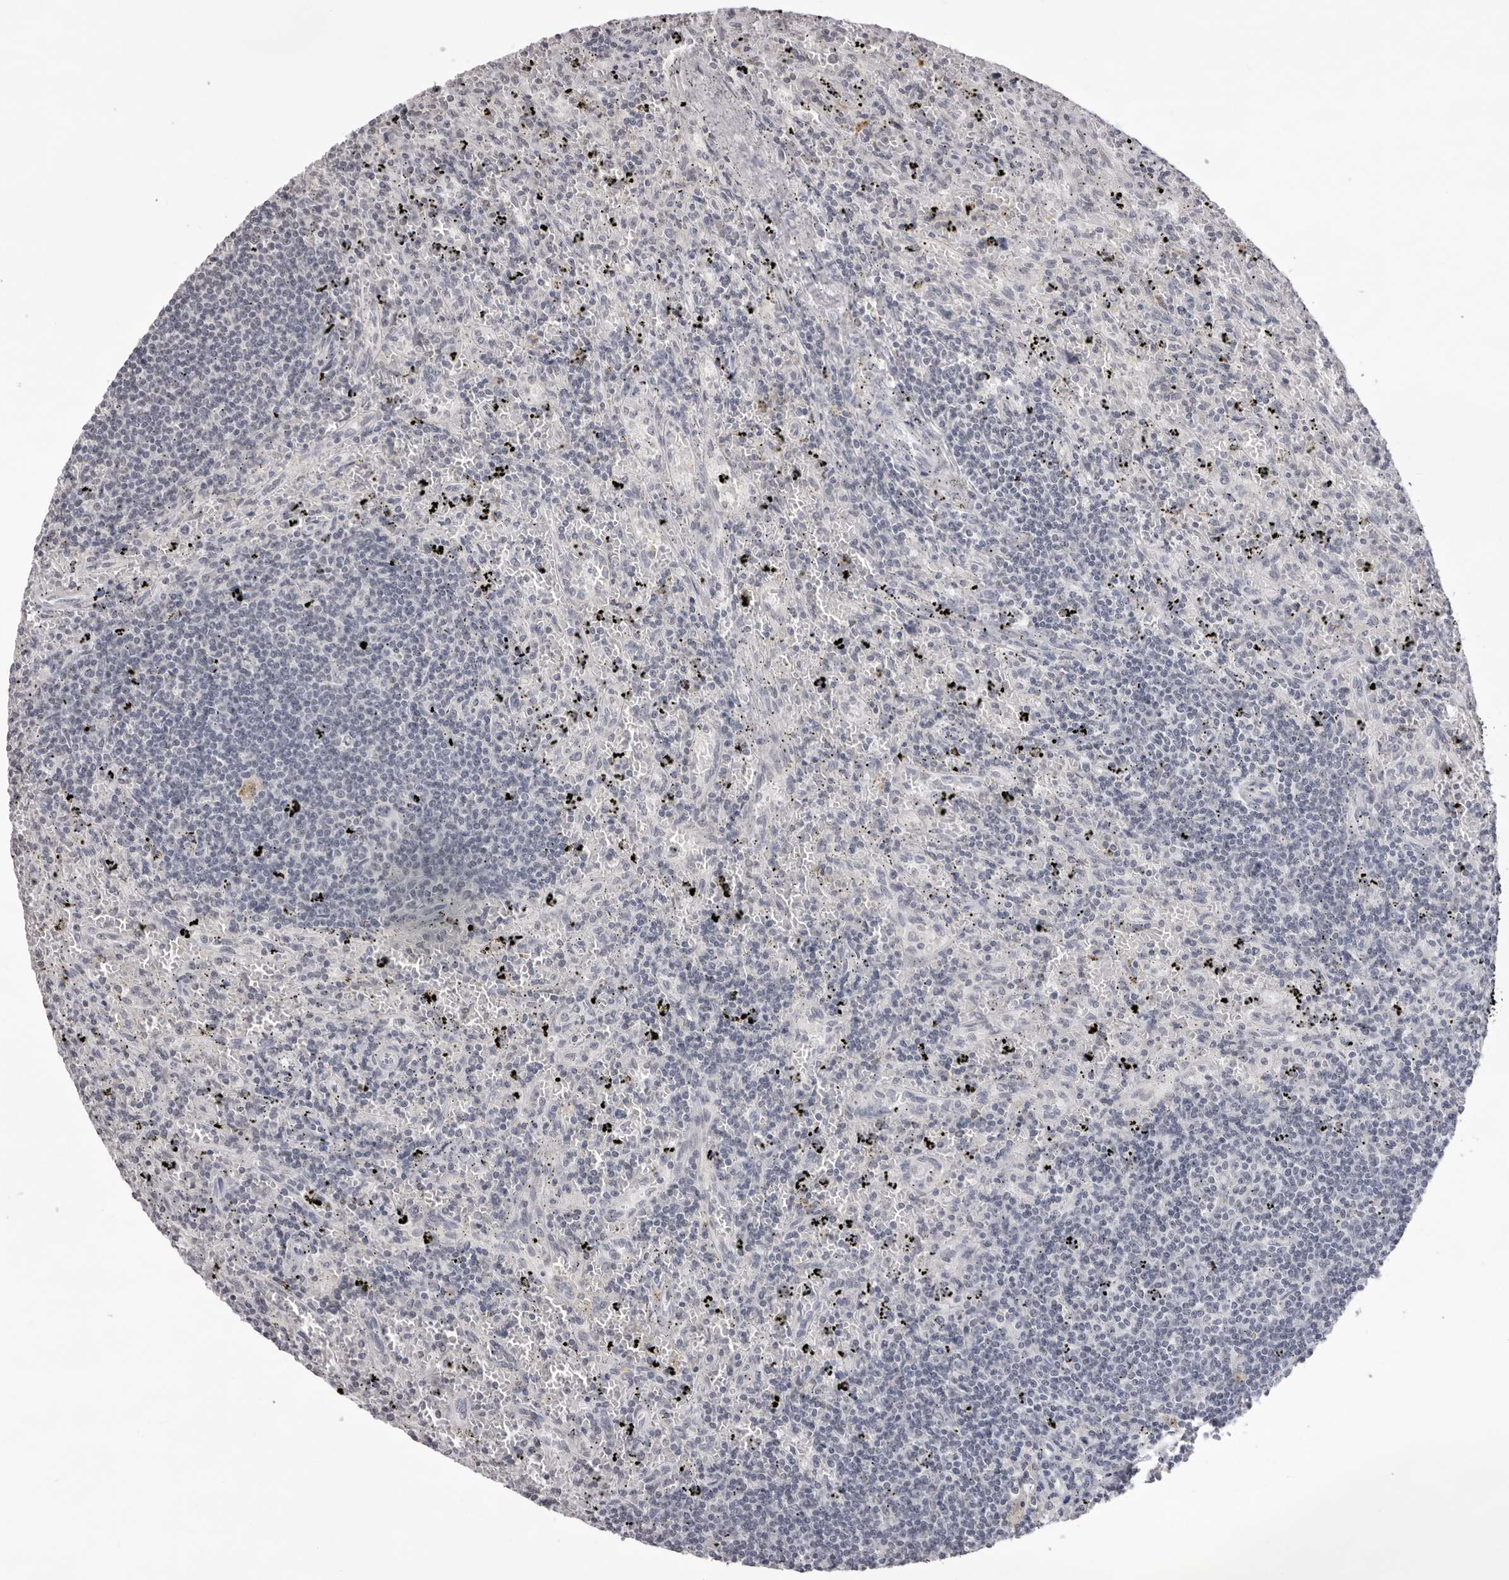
{"staining": {"intensity": "negative", "quantity": "none", "location": "none"}, "tissue": "lymphoma", "cell_type": "Tumor cells", "image_type": "cancer", "snomed": [{"axis": "morphology", "description": "Malignant lymphoma, non-Hodgkin's type, Low grade"}, {"axis": "topography", "description": "Spleen"}], "caption": "High magnification brightfield microscopy of lymphoma stained with DAB (brown) and counterstained with hematoxylin (blue): tumor cells show no significant staining. (DAB (3,3'-diaminobenzidine) IHC with hematoxylin counter stain).", "gene": "NTM", "patient": {"sex": "male", "age": 76}}